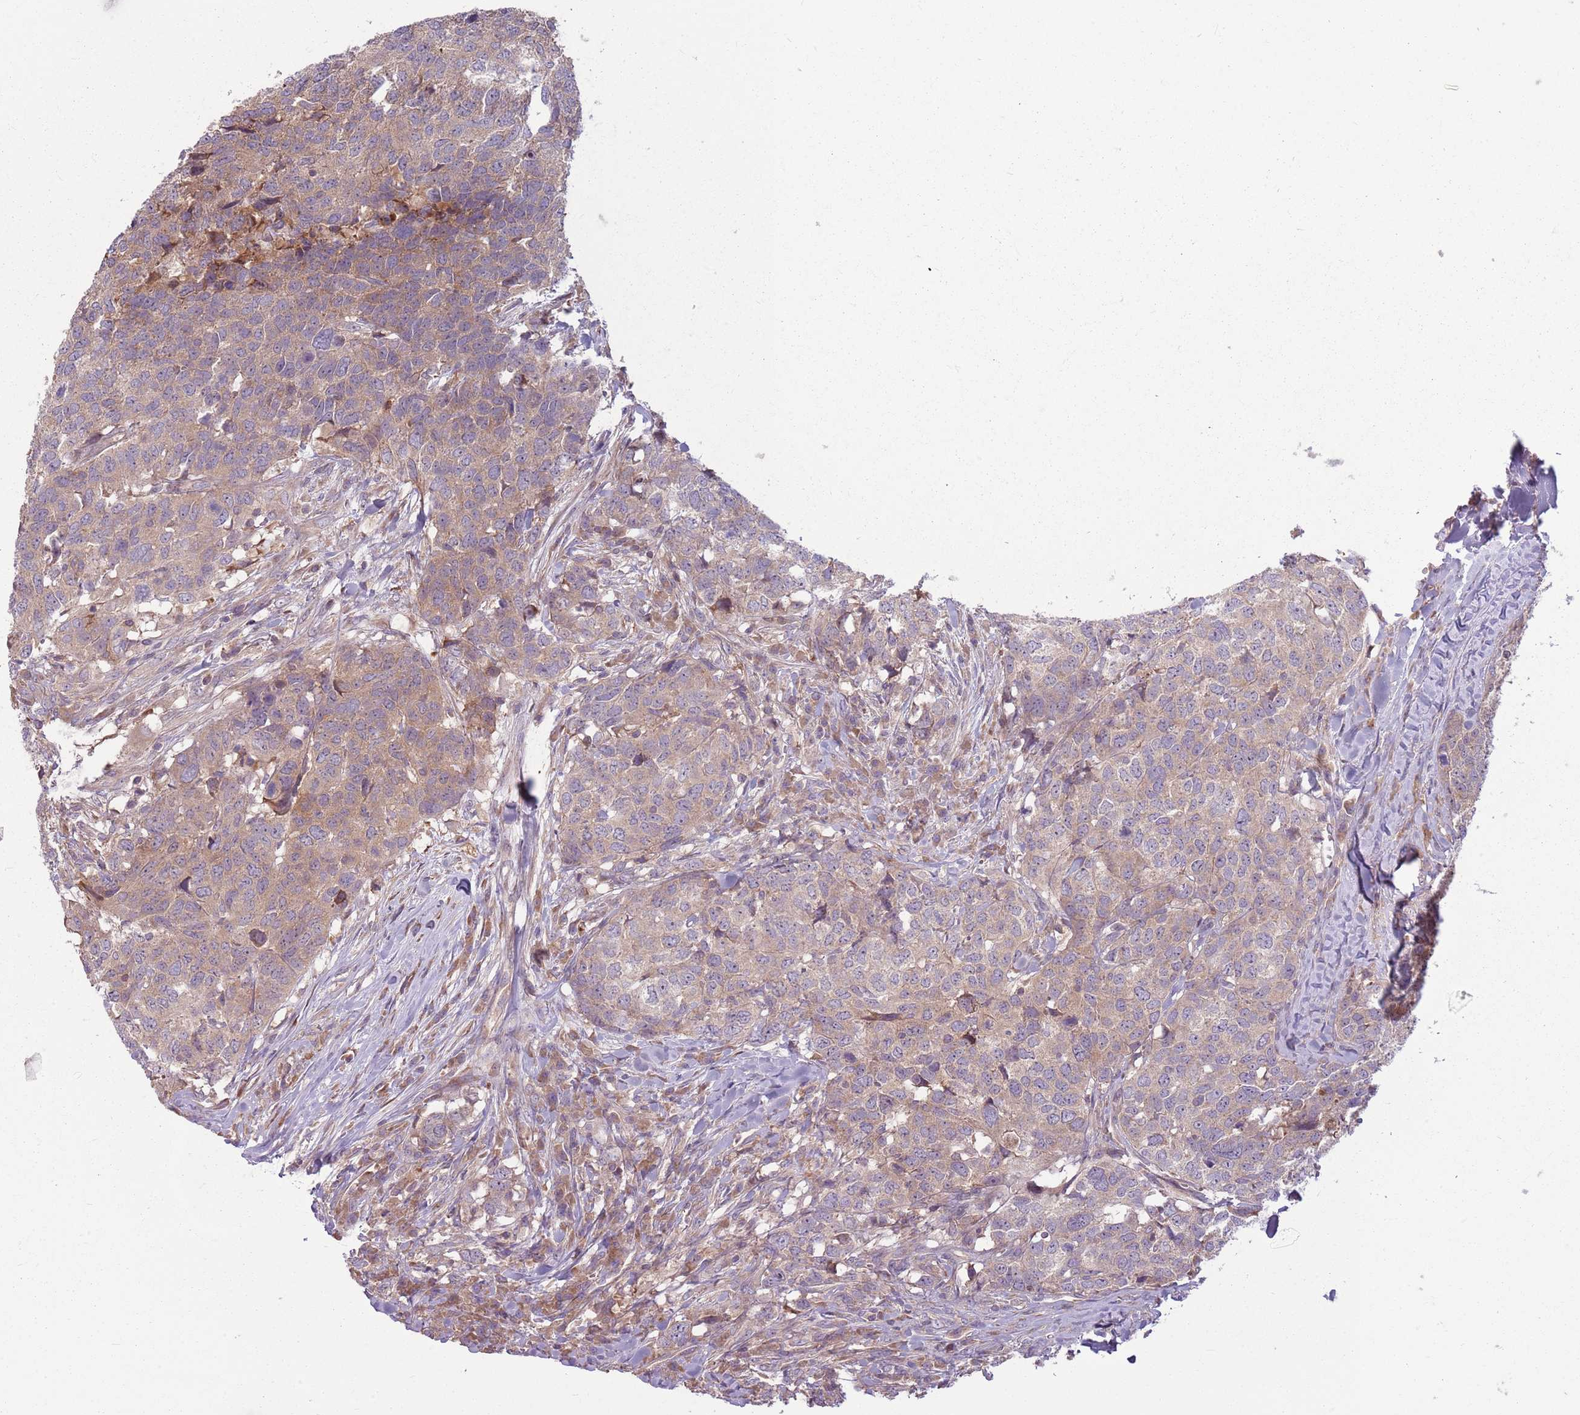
{"staining": {"intensity": "weak", "quantity": "25%-75%", "location": "cytoplasmic/membranous"}, "tissue": "head and neck cancer", "cell_type": "Tumor cells", "image_type": "cancer", "snomed": [{"axis": "morphology", "description": "Normal tissue, NOS"}, {"axis": "morphology", "description": "Squamous cell carcinoma, NOS"}, {"axis": "topography", "description": "Skeletal muscle"}, {"axis": "topography", "description": "Vascular tissue"}, {"axis": "topography", "description": "Peripheral nerve tissue"}, {"axis": "topography", "description": "Head-Neck"}], "caption": "A high-resolution micrograph shows IHC staining of head and neck cancer, which reveals weak cytoplasmic/membranous positivity in approximately 25%-75% of tumor cells. (brown staining indicates protein expression, while blue staining denotes nuclei).", "gene": "RPL21", "patient": {"sex": "male", "age": 66}}